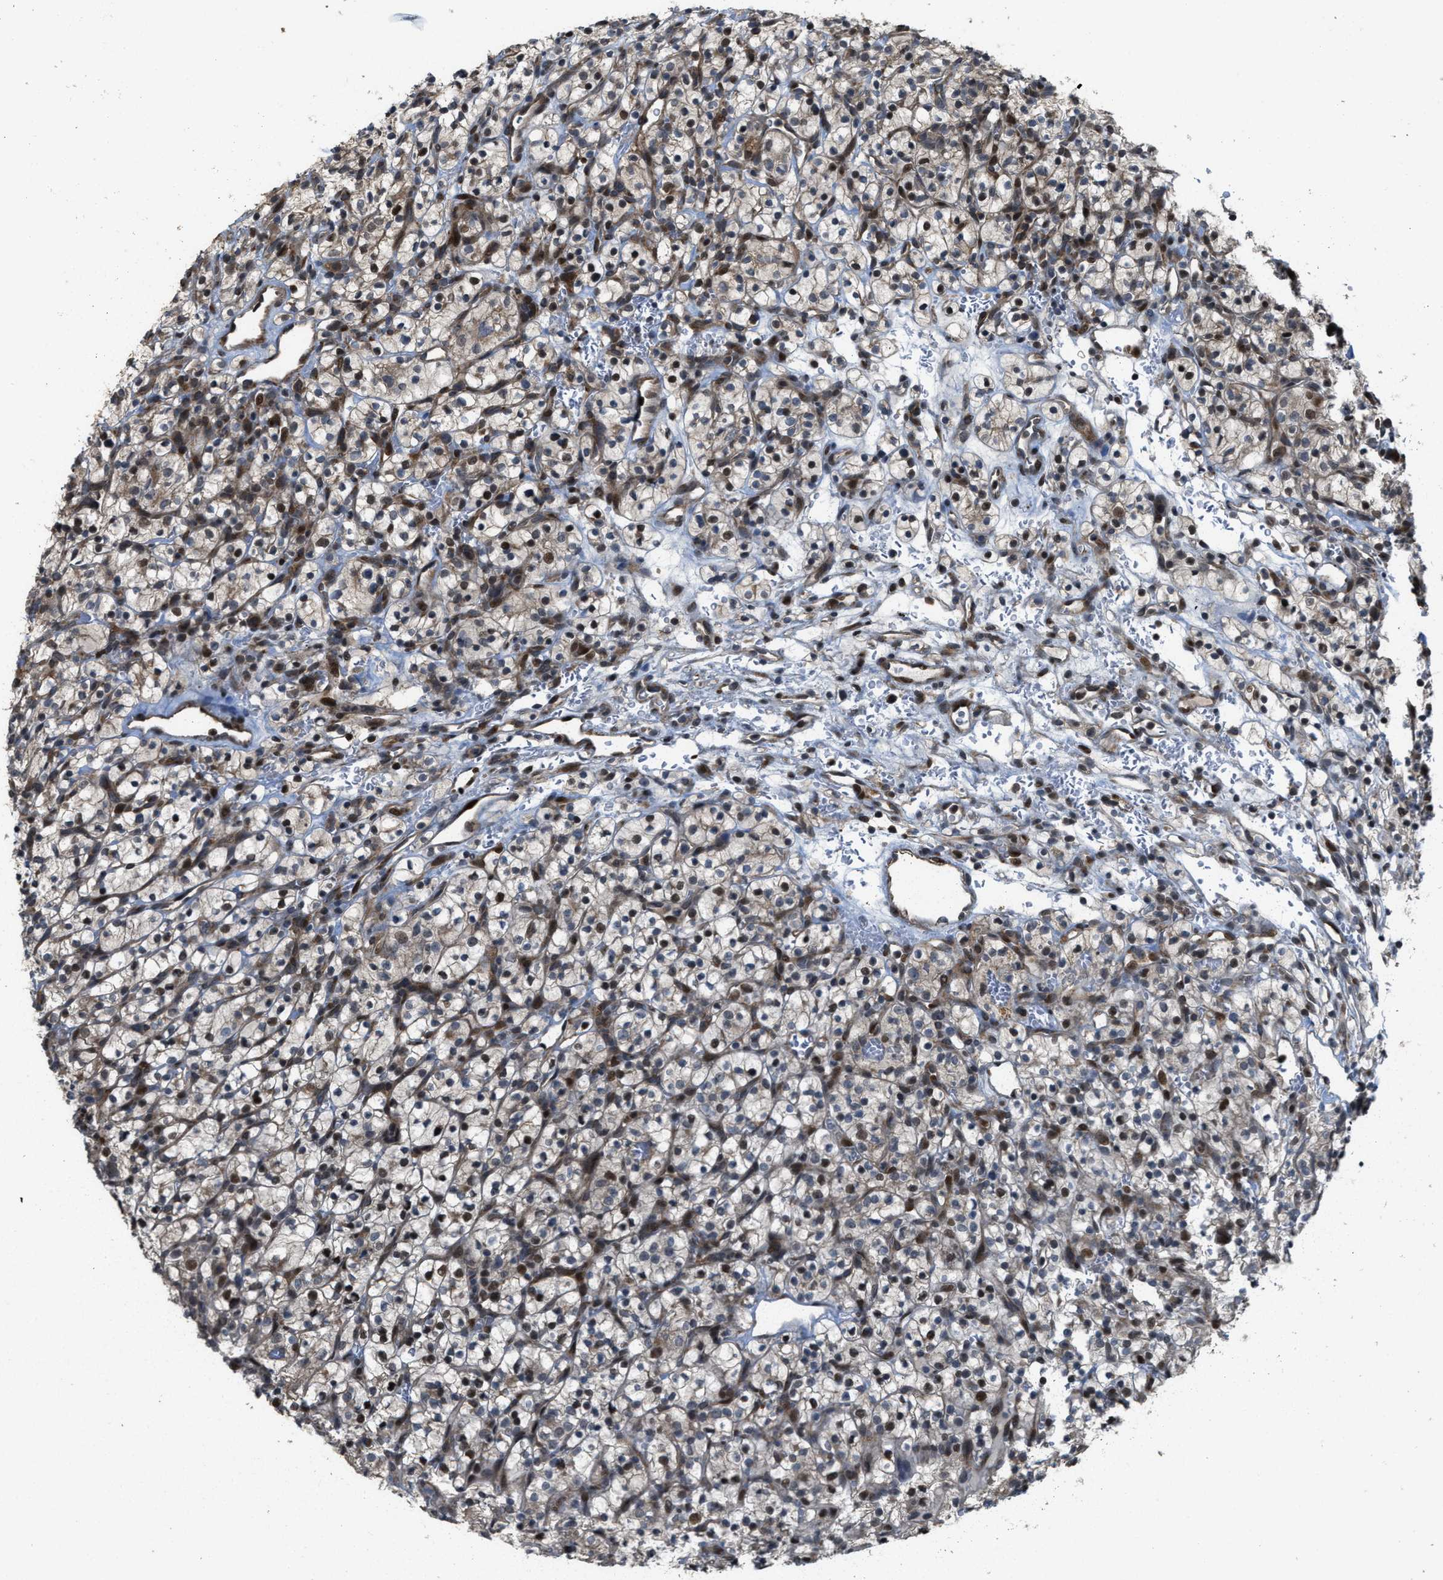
{"staining": {"intensity": "moderate", "quantity": "25%-75%", "location": "nuclear"}, "tissue": "renal cancer", "cell_type": "Tumor cells", "image_type": "cancer", "snomed": [{"axis": "morphology", "description": "Adenocarcinoma, NOS"}, {"axis": "topography", "description": "Kidney"}], "caption": "Moderate nuclear staining for a protein is present in about 25%-75% of tumor cells of renal adenocarcinoma using immunohistochemistry (IHC).", "gene": "SERTAD2", "patient": {"sex": "female", "age": 57}}